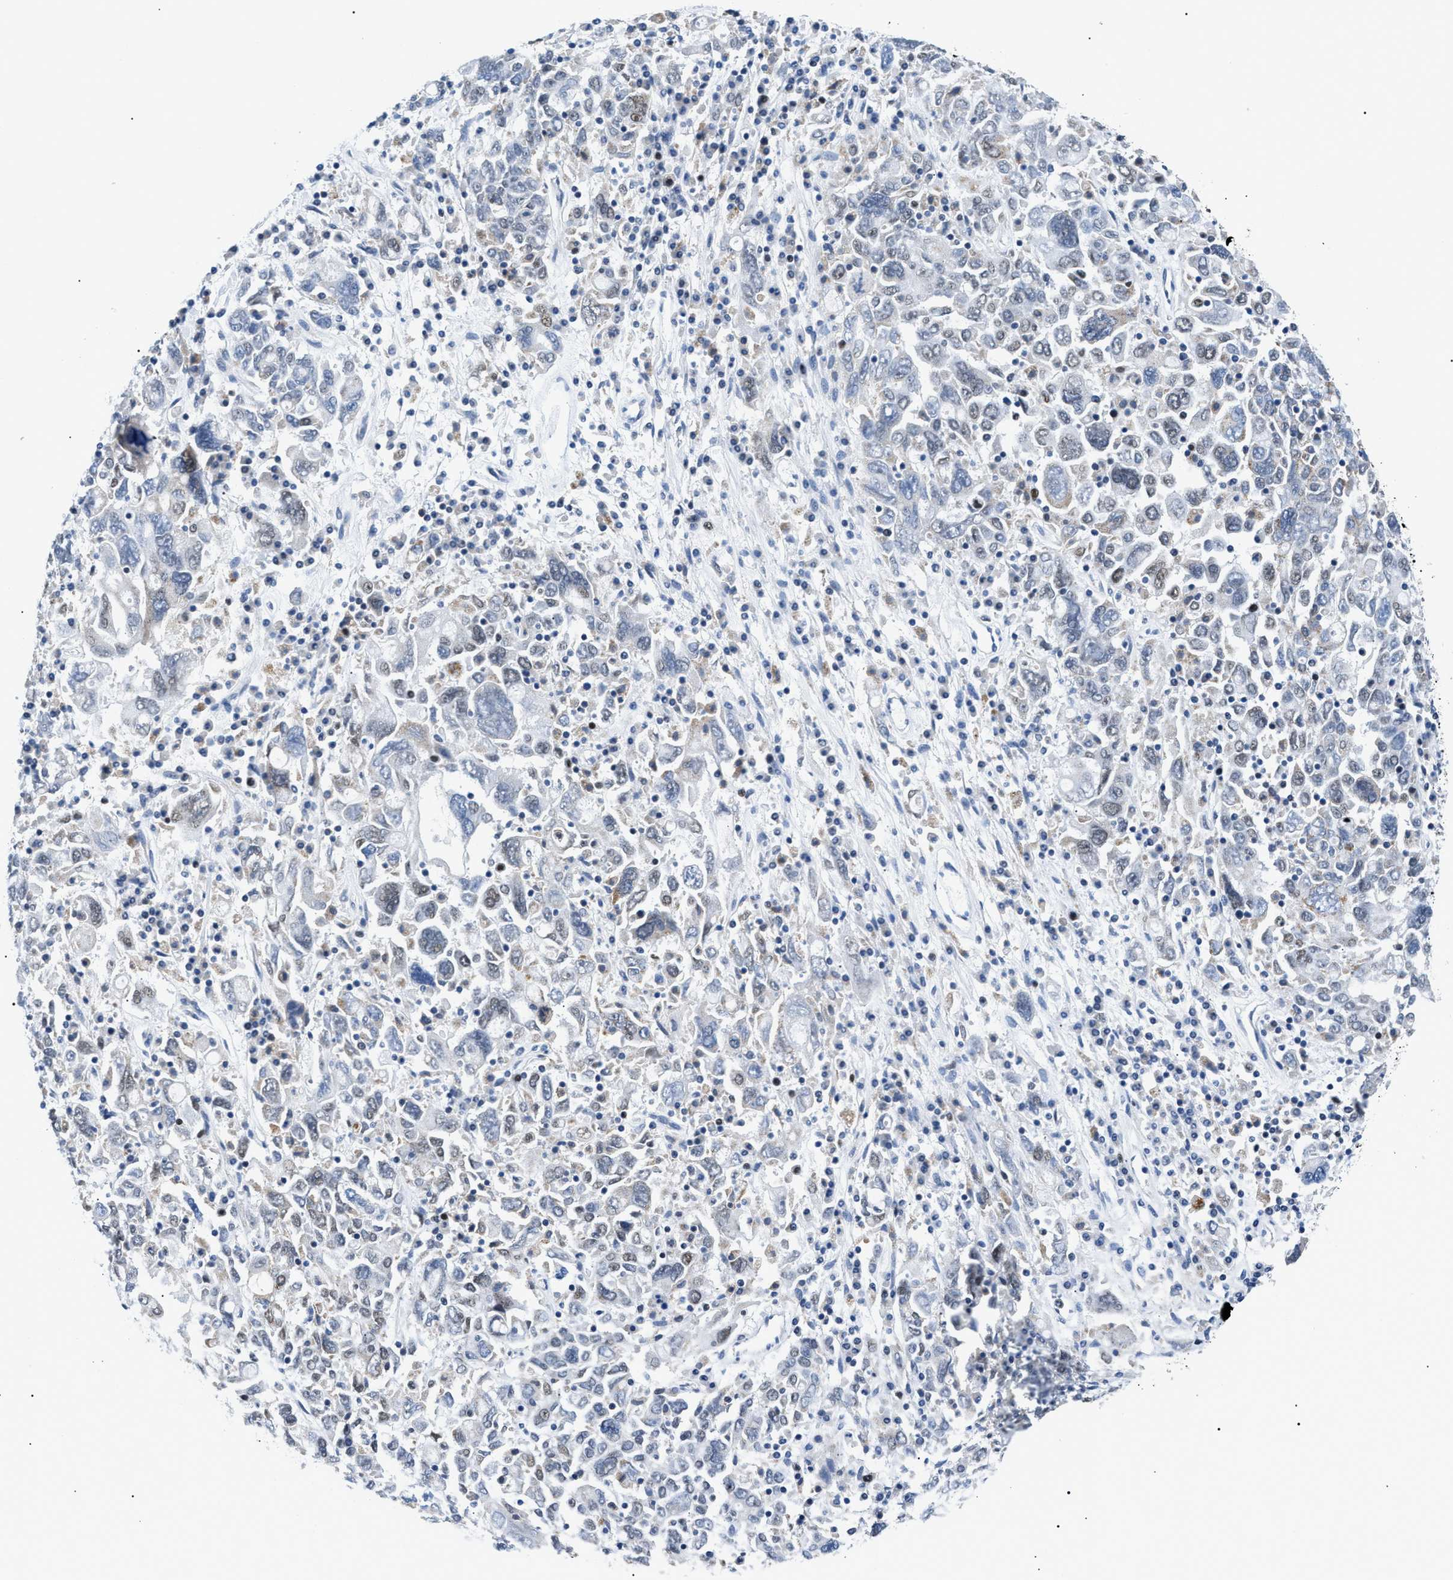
{"staining": {"intensity": "weak", "quantity": "25%-75%", "location": "nuclear"}, "tissue": "ovarian cancer", "cell_type": "Tumor cells", "image_type": "cancer", "snomed": [{"axis": "morphology", "description": "Carcinoma, endometroid"}, {"axis": "topography", "description": "Ovary"}], "caption": "Immunohistochemistry of ovarian cancer reveals low levels of weak nuclear expression in approximately 25%-75% of tumor cells. The protein of interest is stained brown, and the nuclei are stained in blue (DAB (3,3'-diaminobenzidine) IHC with brightfield microscopy, high magnification).", "gene": "SMARCC1", "patient": {"sex": "female", "age": 62}}